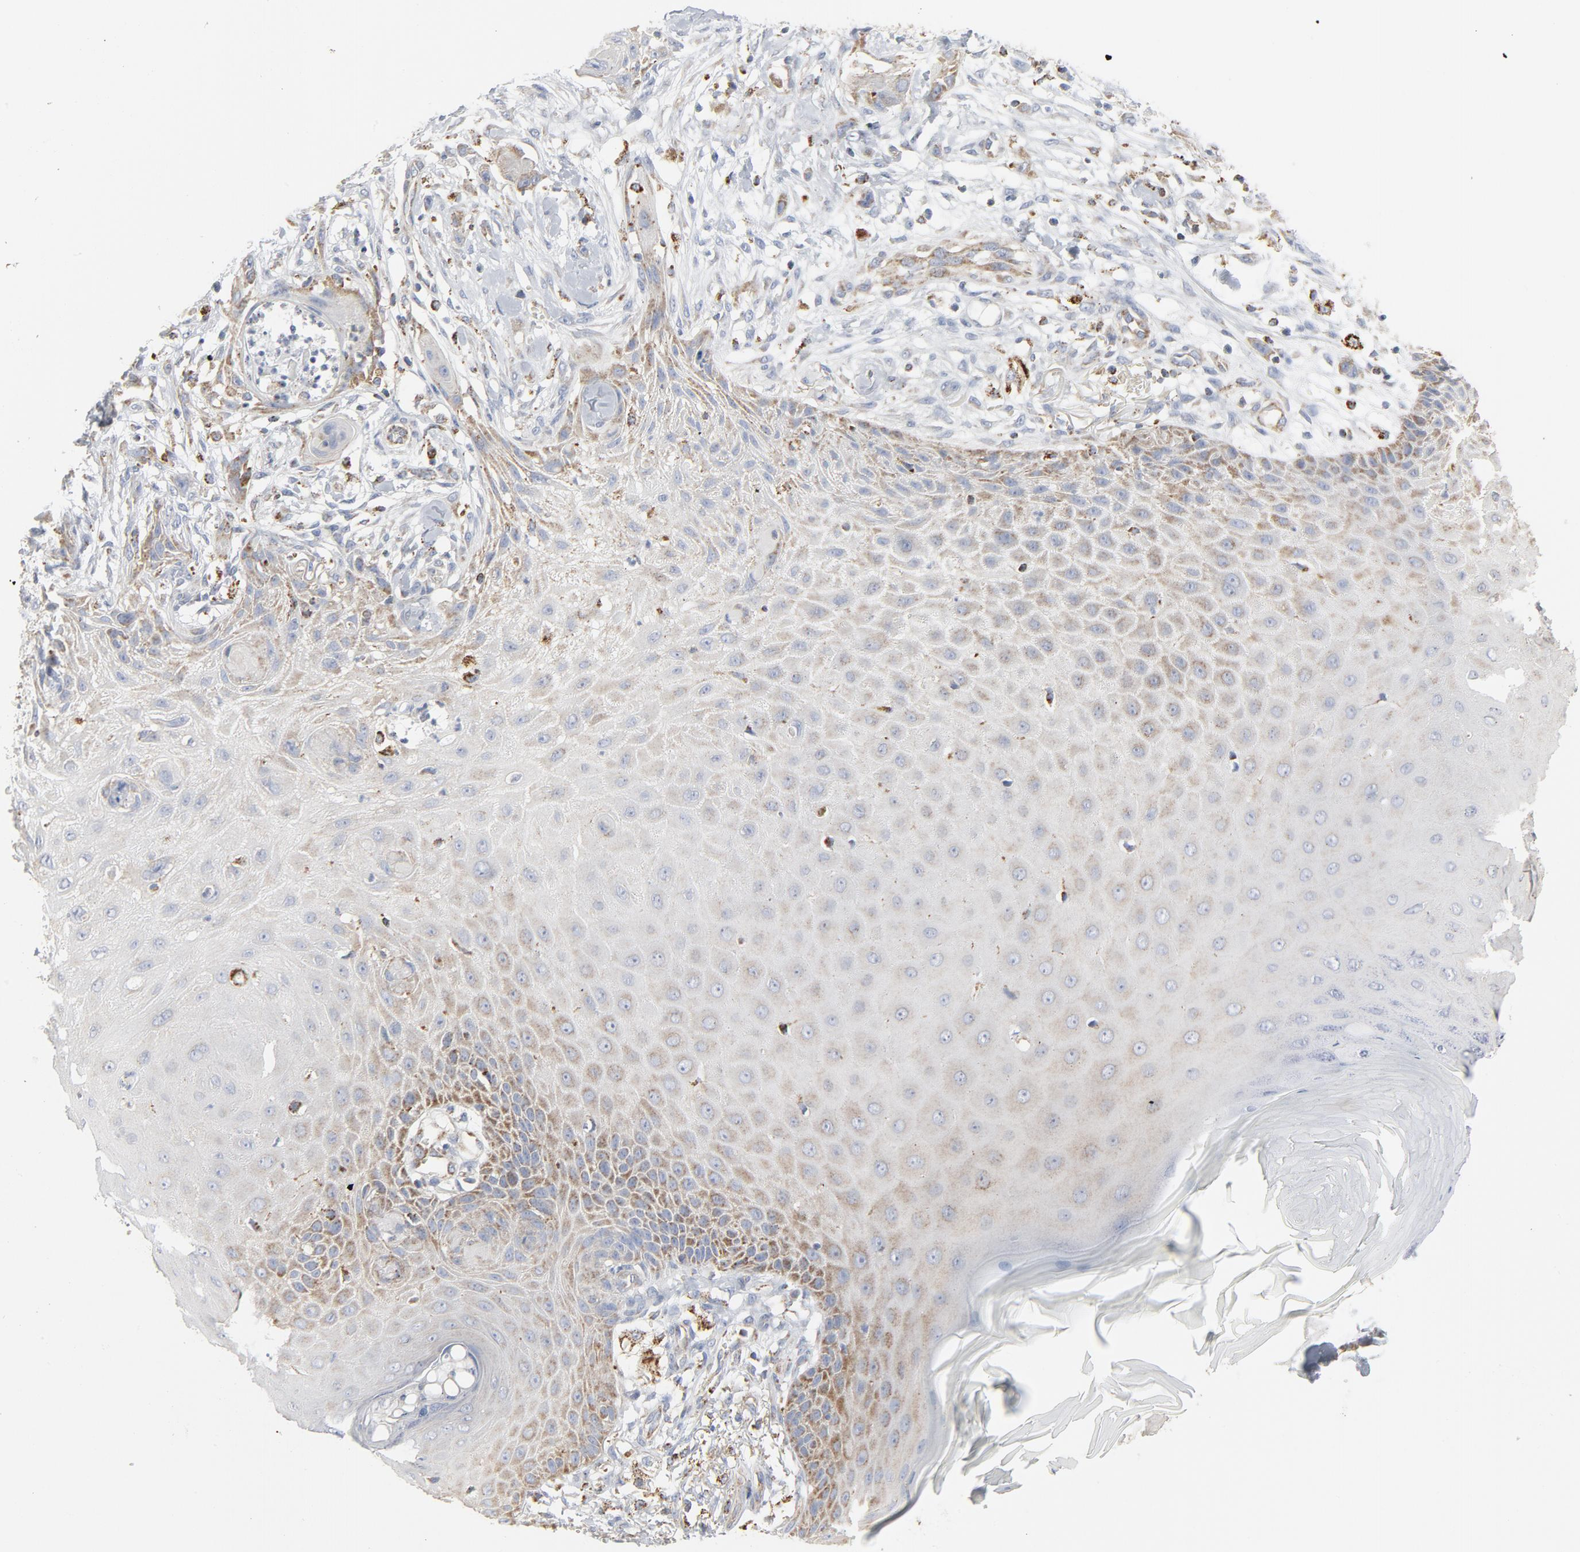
{"staining": {"intensity": "weak", "quantity": "<25%", "location": "cytoplasmic/membranous"}, "tissue": "skin cancer", "cell_type": "Tumor cells", "image_type": "cancer", "snomed": [{"axis": "morphology", "description": "Normal tissue, NOS"}, {"axis": "morphology", "description": "Squamous cell carcinoma, NOS"}, {"axis": "topography", "description": "Skin"}], "caption": "Immunohistochemistry image of skin cancer (squamous cell carcinoma) stained for a protein (brown), which displays no expression in tumor cells.", "gene": "SETD3", "patient": {"sex": "female", "age": 59}}